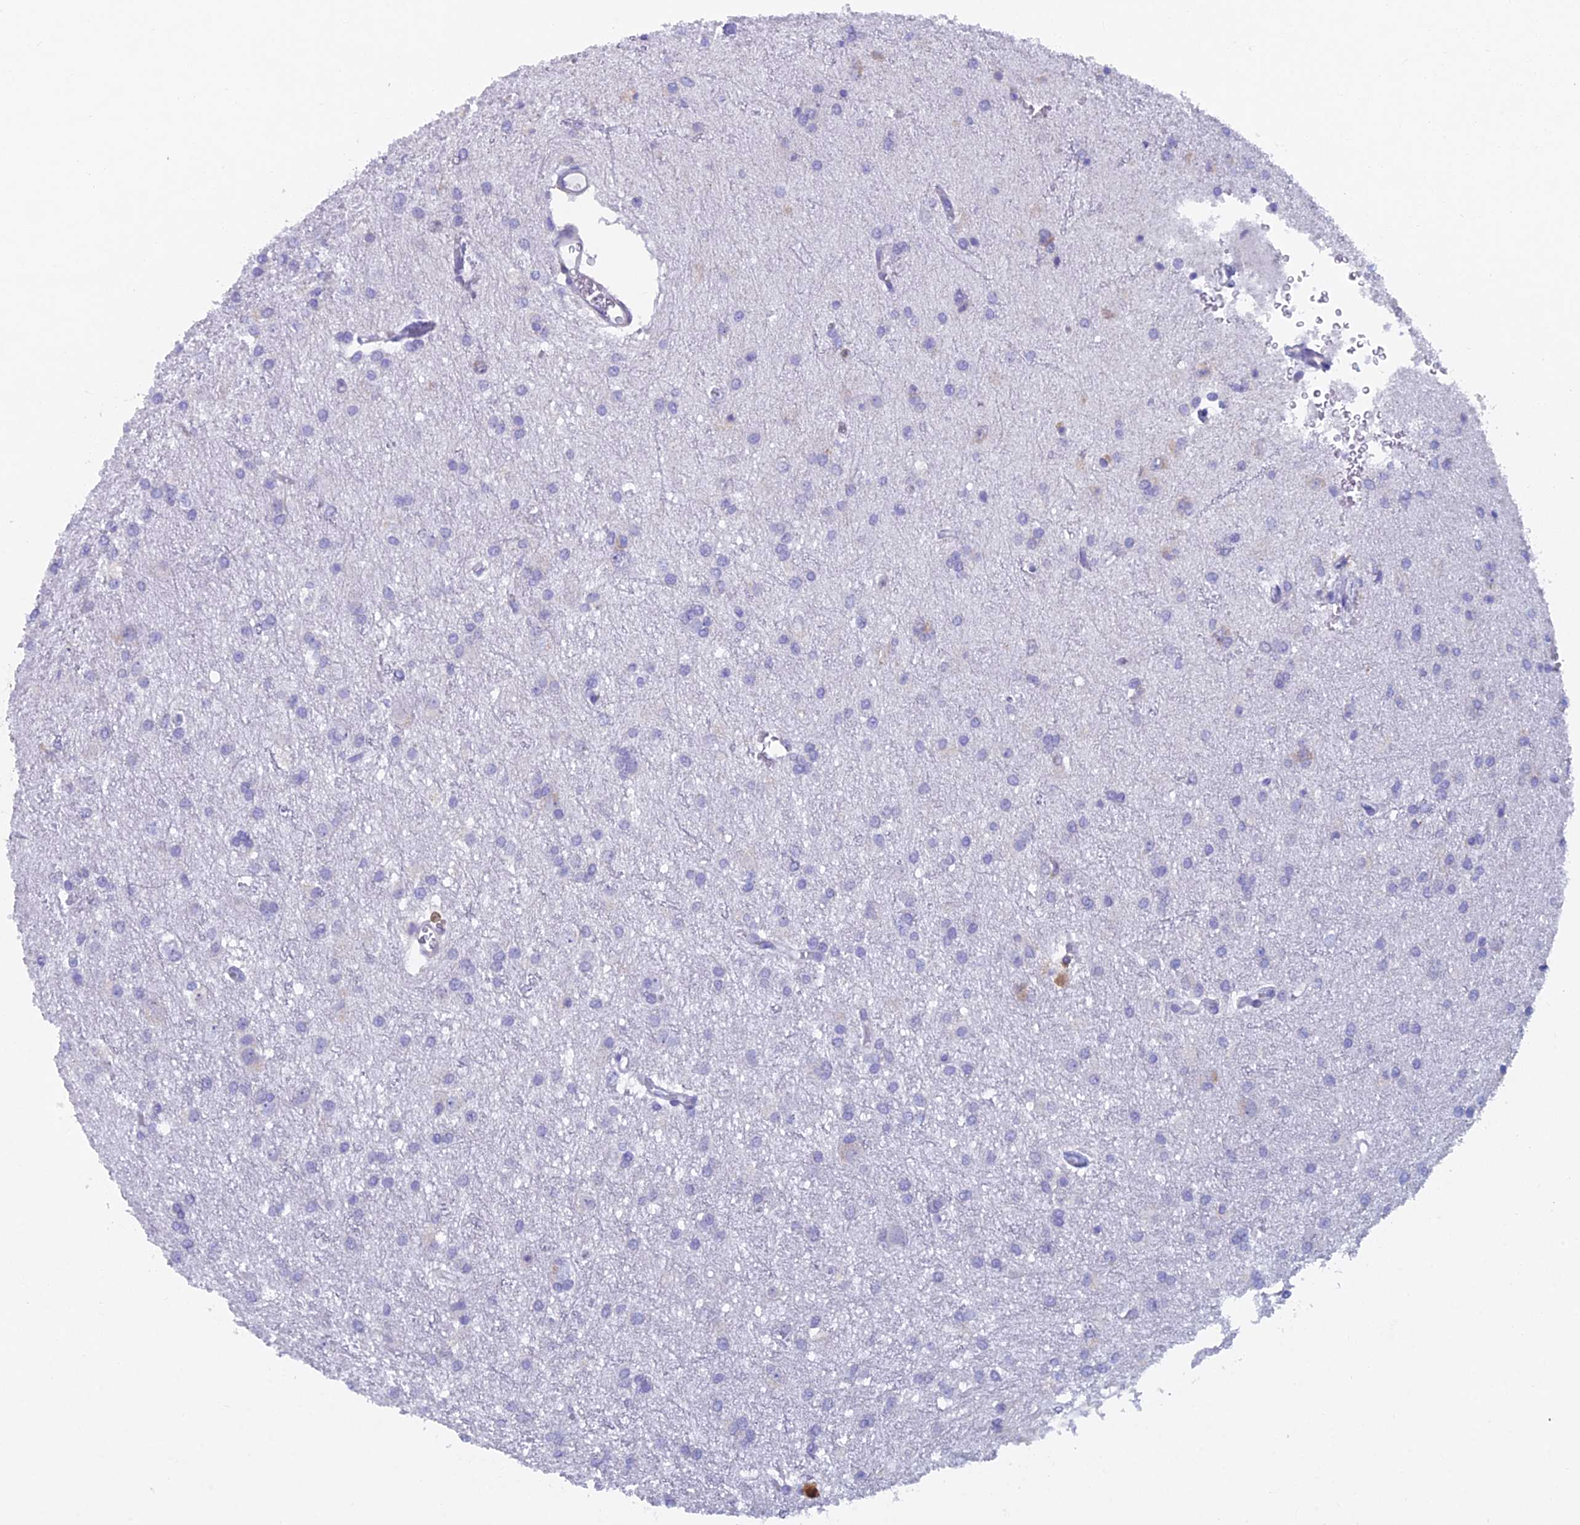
{"staining": {"intensity": "negative", "quantity": "none", "location": "none"}, "tissue": "glioma", "cell_type": "Tumor cells", "image_type": "cancer", "snomed": [{"axis": "morphology", "description": "Glioma, malignant, High grade"}, {"axis": "topography", "description": "Brain"}], "caption": "High power microscopy image of an IHC image of malignant glioma (high-grade), revealing no significant staining in tumor cells.", "gene": "ABI3BP", "patient": {"sex": "female", "age": 50}}